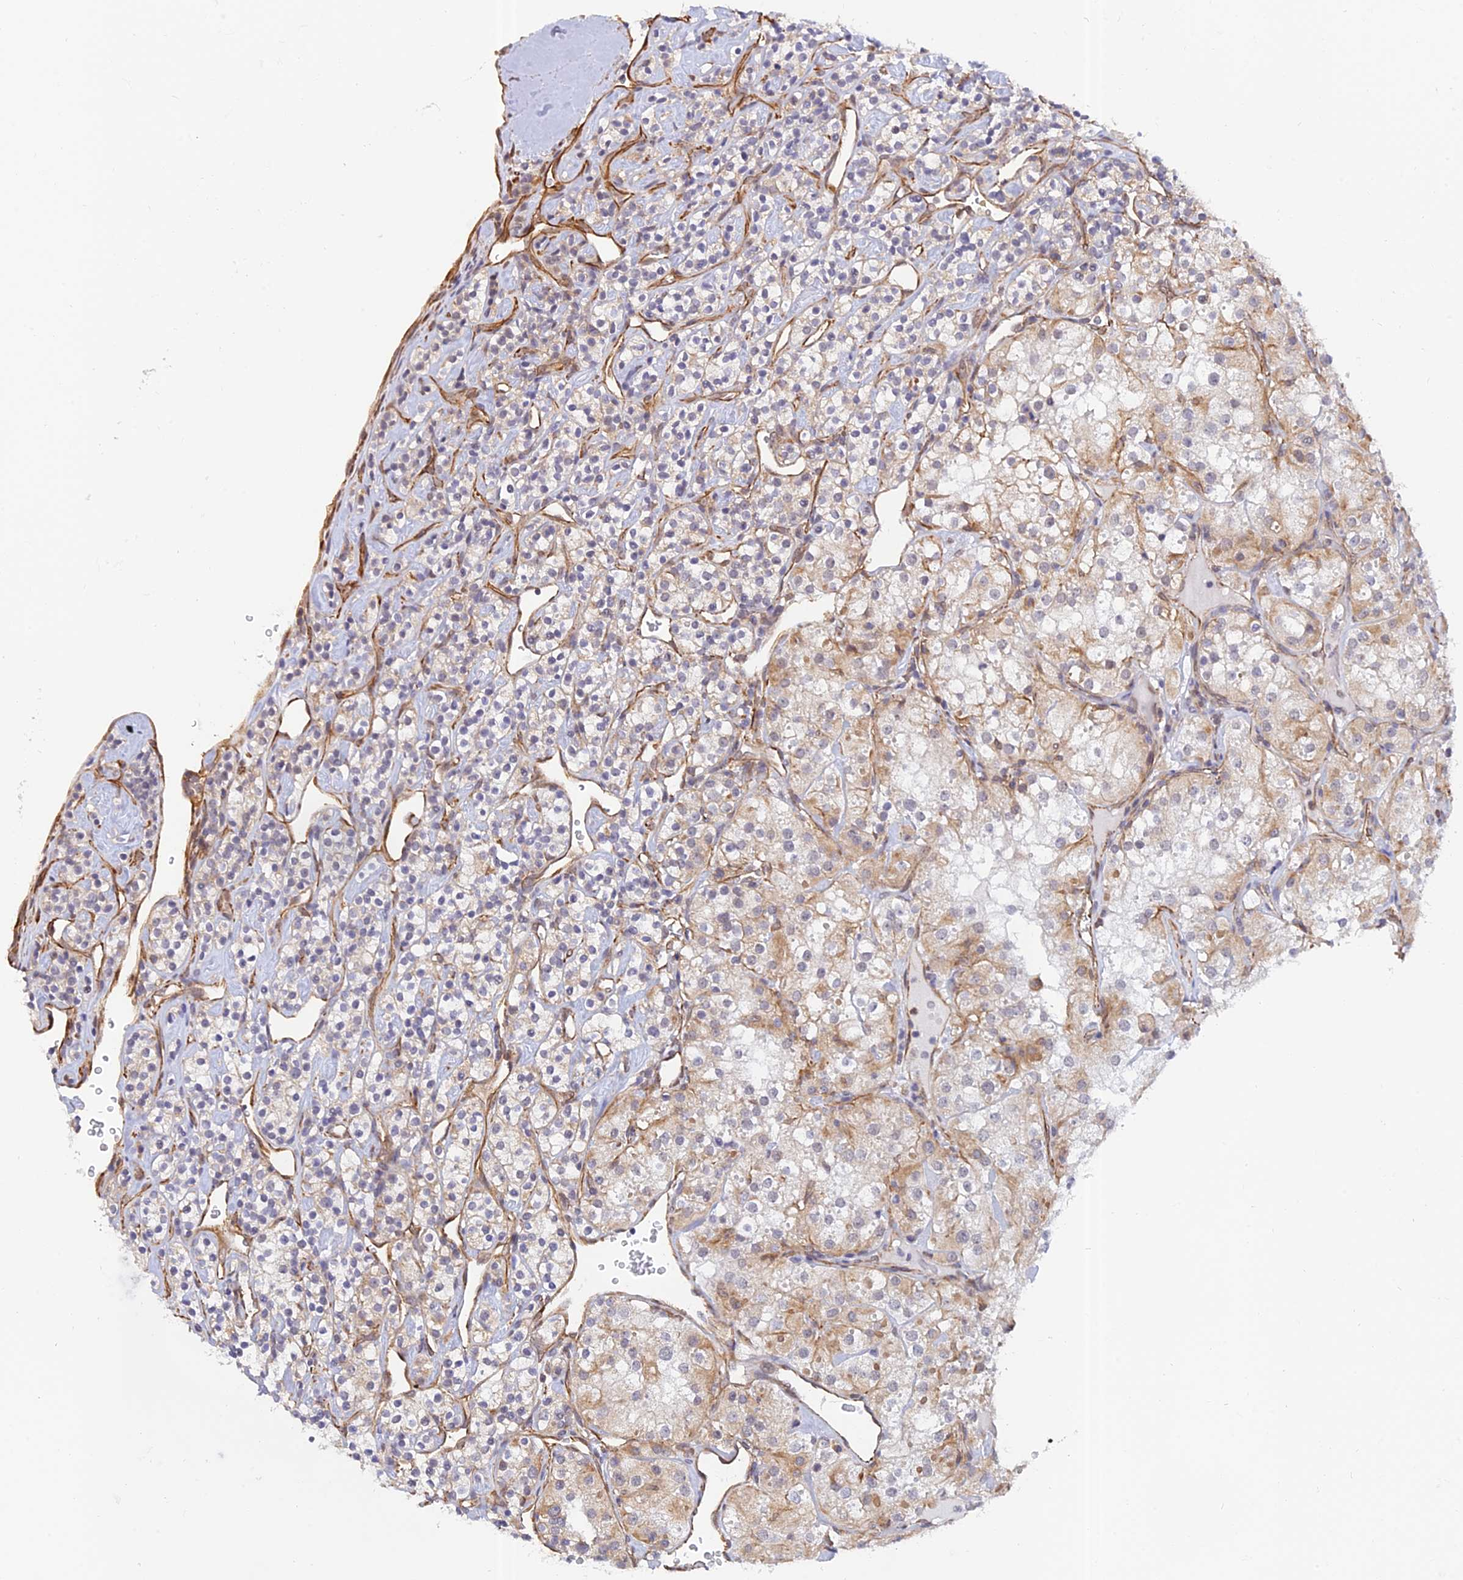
{"staining": {"intensity": "weak", "quantity": "<25%", "location": "cytoplasmic/membranous"}, "tissue": "renal cancer", "cell_type": "Tumor cells", "image_type": "cancer", "snomed": [{"axis": "morphology", "description": "Adenocarcinoma, NOS"}, {"axis": "topography", "description": "Kidney"}], "caption": "High magnification brightfield microscopy of renal cancer (adenocarcinoma) stained with DAB (3,3'-diaminobenzidine) (brown) and counterstained with hematoxylin (blue): tumor cells show no significant staining.", "gene": "PAGR1", "patient": {"sex": "male", "age": 77}}